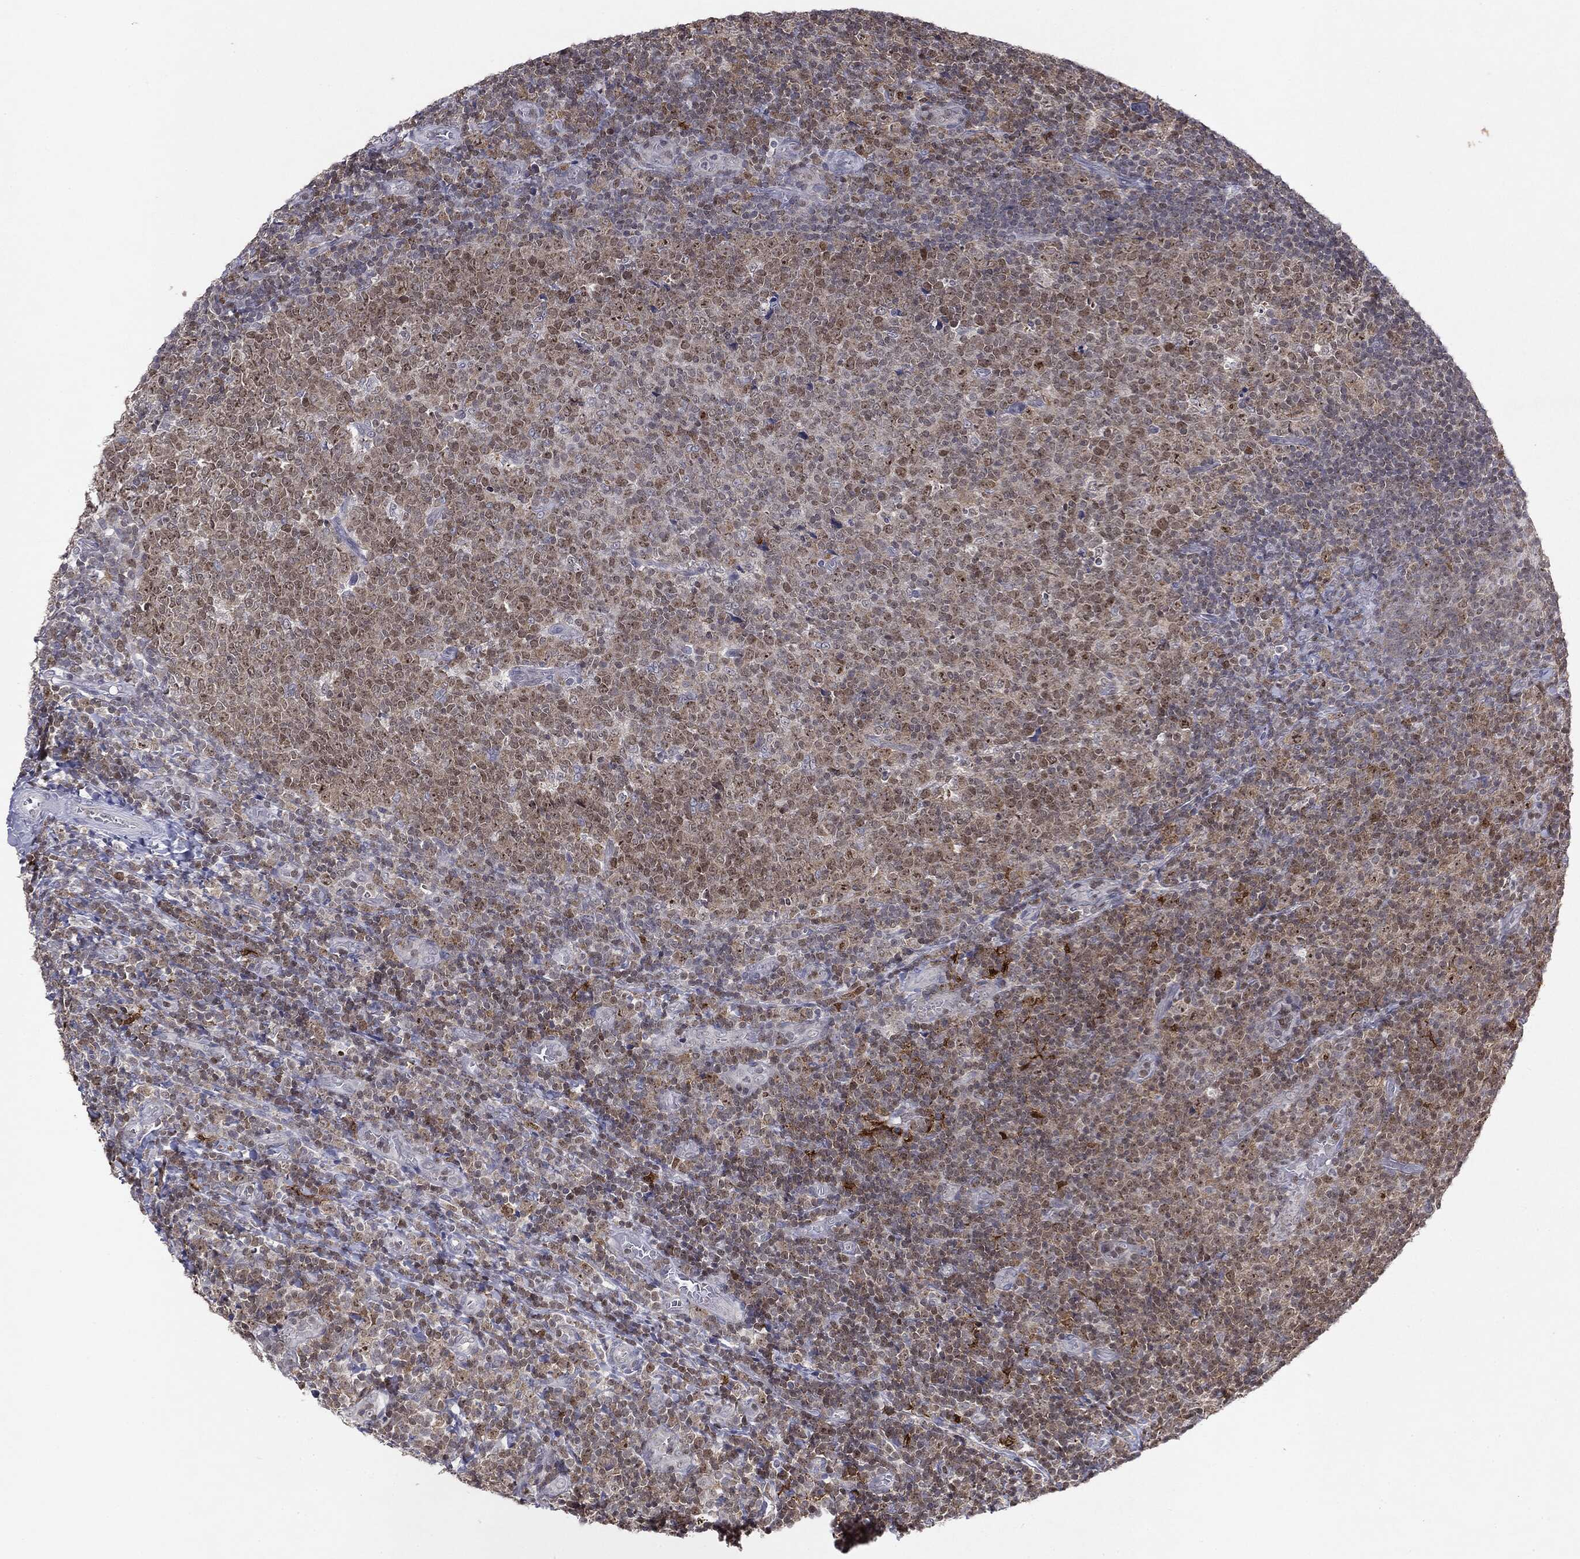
{"staining": {"intensity": "weak", "quantity": "25%-75%", "location": "cytoplasmic/membranous,nuclear"}, "tissue": "tonsil", "cell_type": "Germinal center cells", "image_type": "normal", "snomed": [{"axis": "morphology", "description": "Normal tissue, NOS"}, {"axis": "topography", "description": "Tonsil"}], "caption": "Brown immunohistochemical staining in unremarkable human tonsil shows weak cytoplasmic/membranous,nuclear positivity in approximately 25%-75% of germinal center cells. (brown staining indicates protein expression, while blue staining denotes nuclei).", "gene": "KIF2C", "patient": {"sex": "female", "age": 5}}